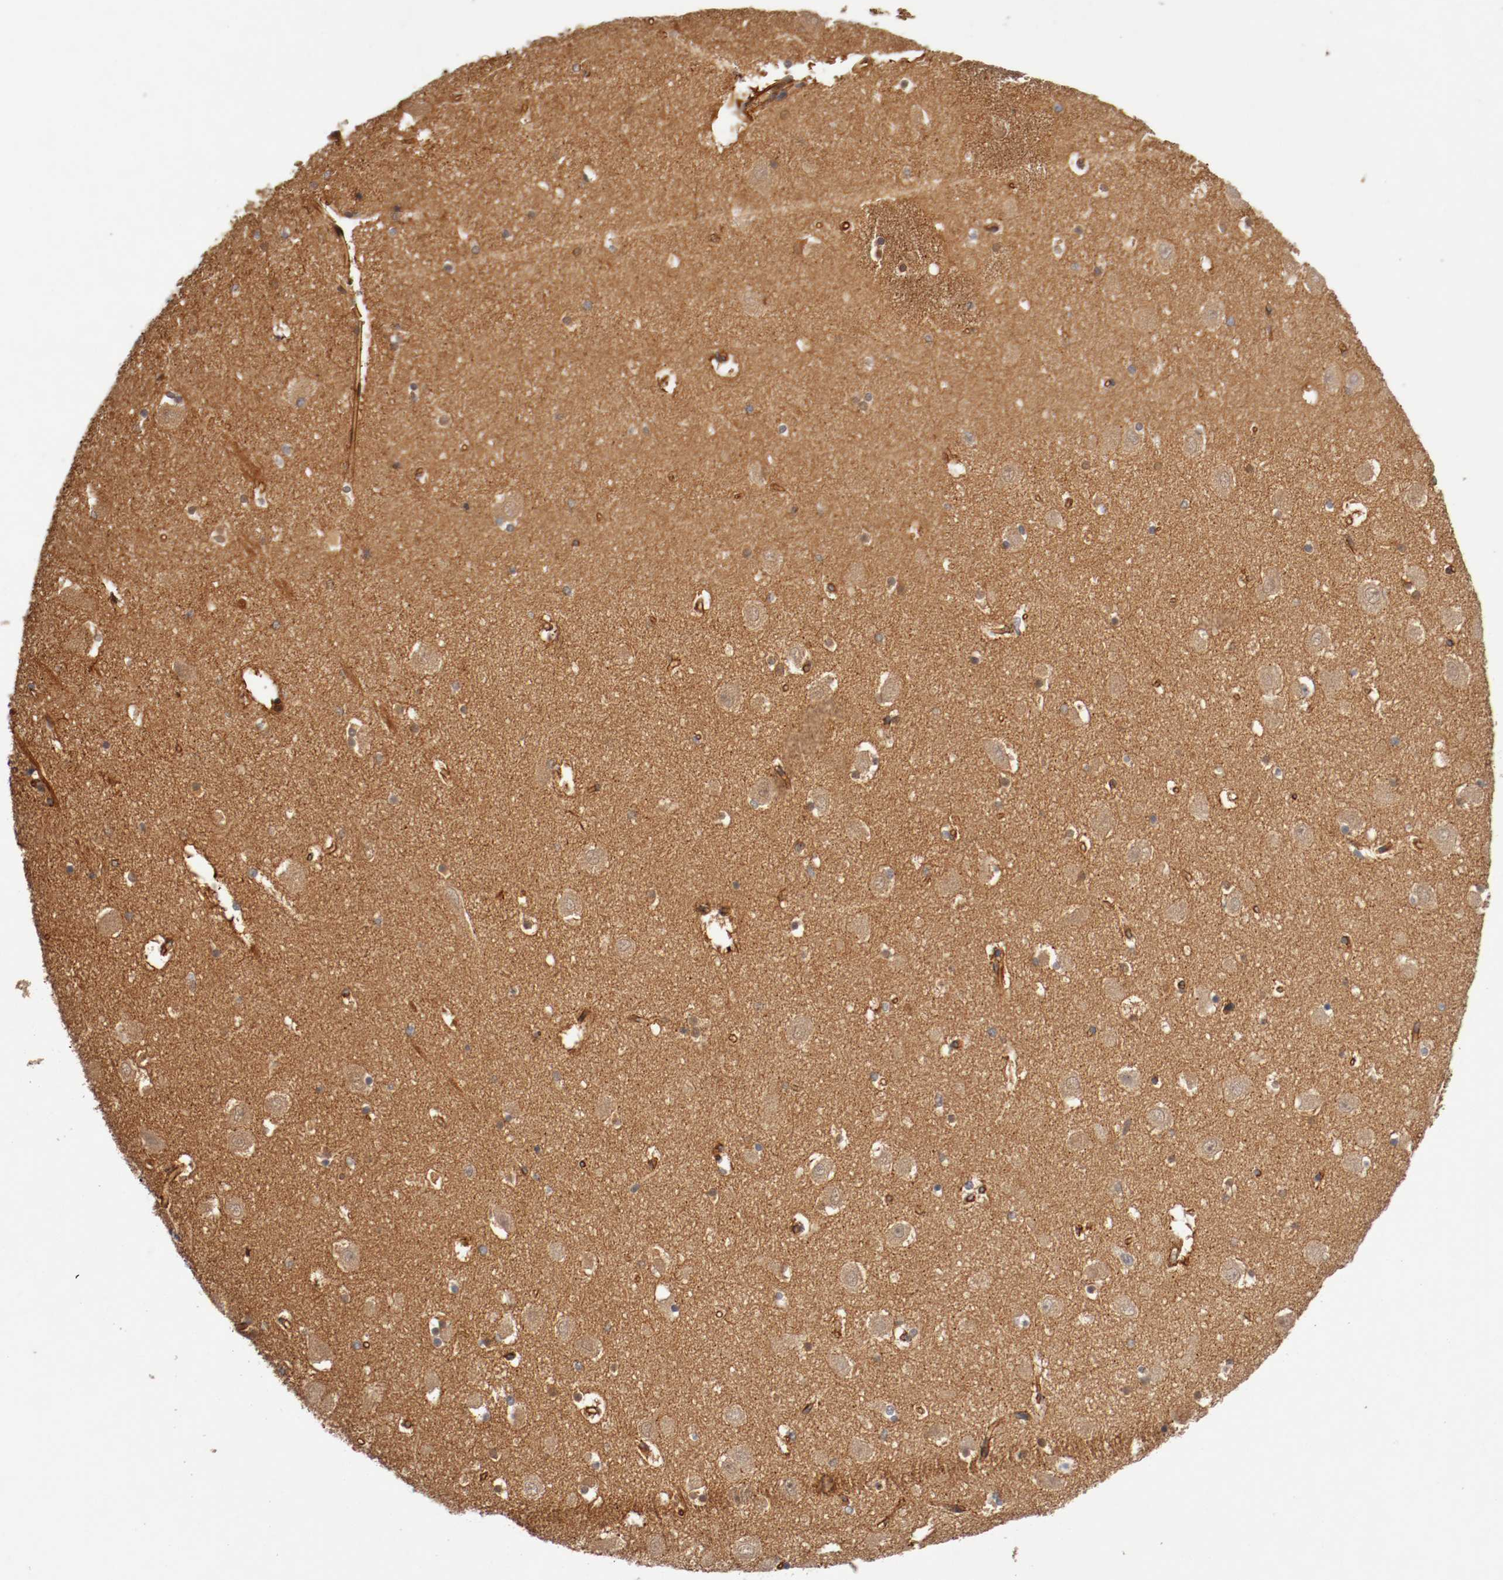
{"staining": {"intensity": "negative", "quantity": "none", "location": "none"}, "tissue": "hippocampus", "cell_type": "Glial cells", "image_type": "normal", "snomed": [{"axis": "morphology", "description": "Normal tissue, NOS"}, {"axis": "topography", "description": "Hippocampus"}], "caption": "Immunohistochemical staining of normal hippocampus displays no significant expression in glial cells. (DAB (3,3'-diaminobenzidine) IHC, high magnification).", "gene": "TYK2", "patient": {"sex": "male", "age": 45}}